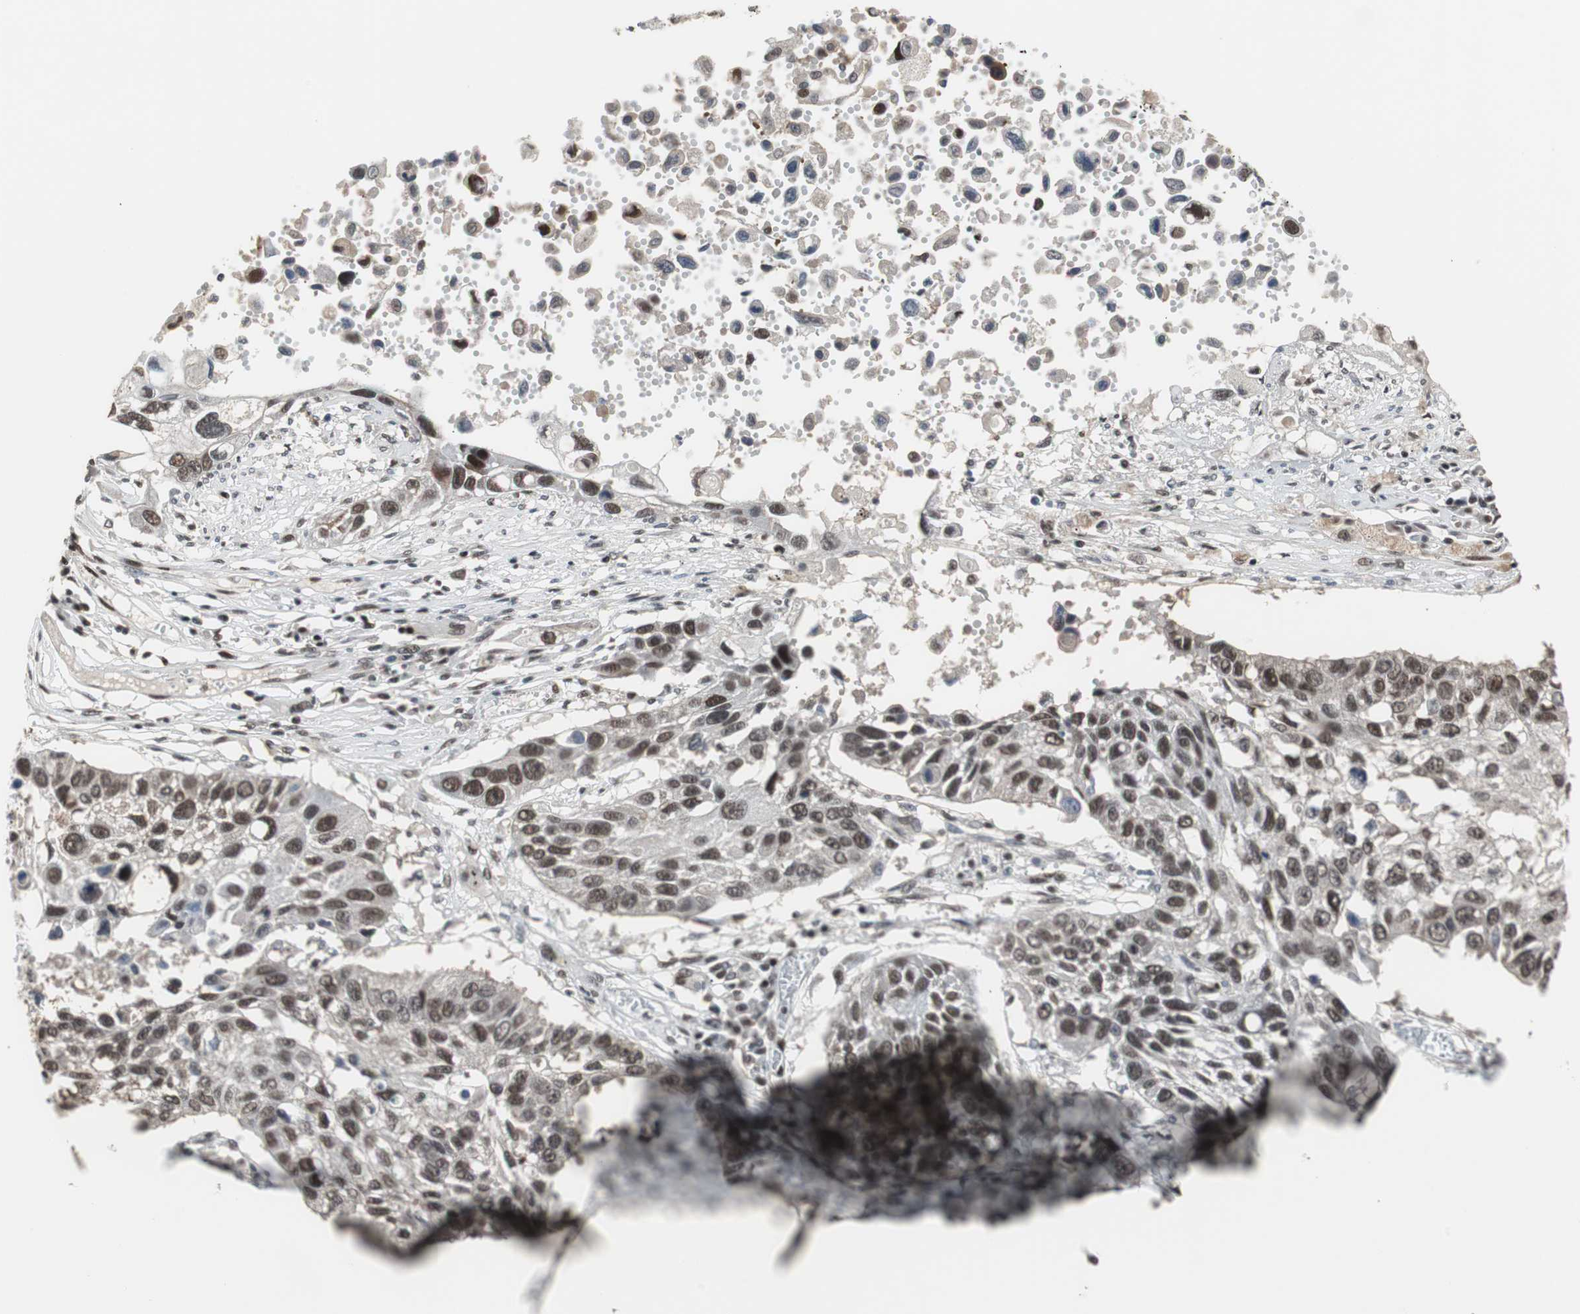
{"staining": {"intensity": "moderate", "quantity": ">75%", "location": "nuclear"}, "tissue": "lung cancer", "cell_type": "Tumor cells", "image_type": "cancer", "snomed": [{"axis": "morphology", "description": "Squamous cell carcinoma, NOS"}, {"axis": "topography", "description": "Lung"}], "caption": "This image shows IHC staining of human squamous cell carcinoma (lung), with medium moderate nuclear positivity in approximately >75% of tumor cells.", "gene": "TAF7", "patient": {"sex": "male", "age": 71}}